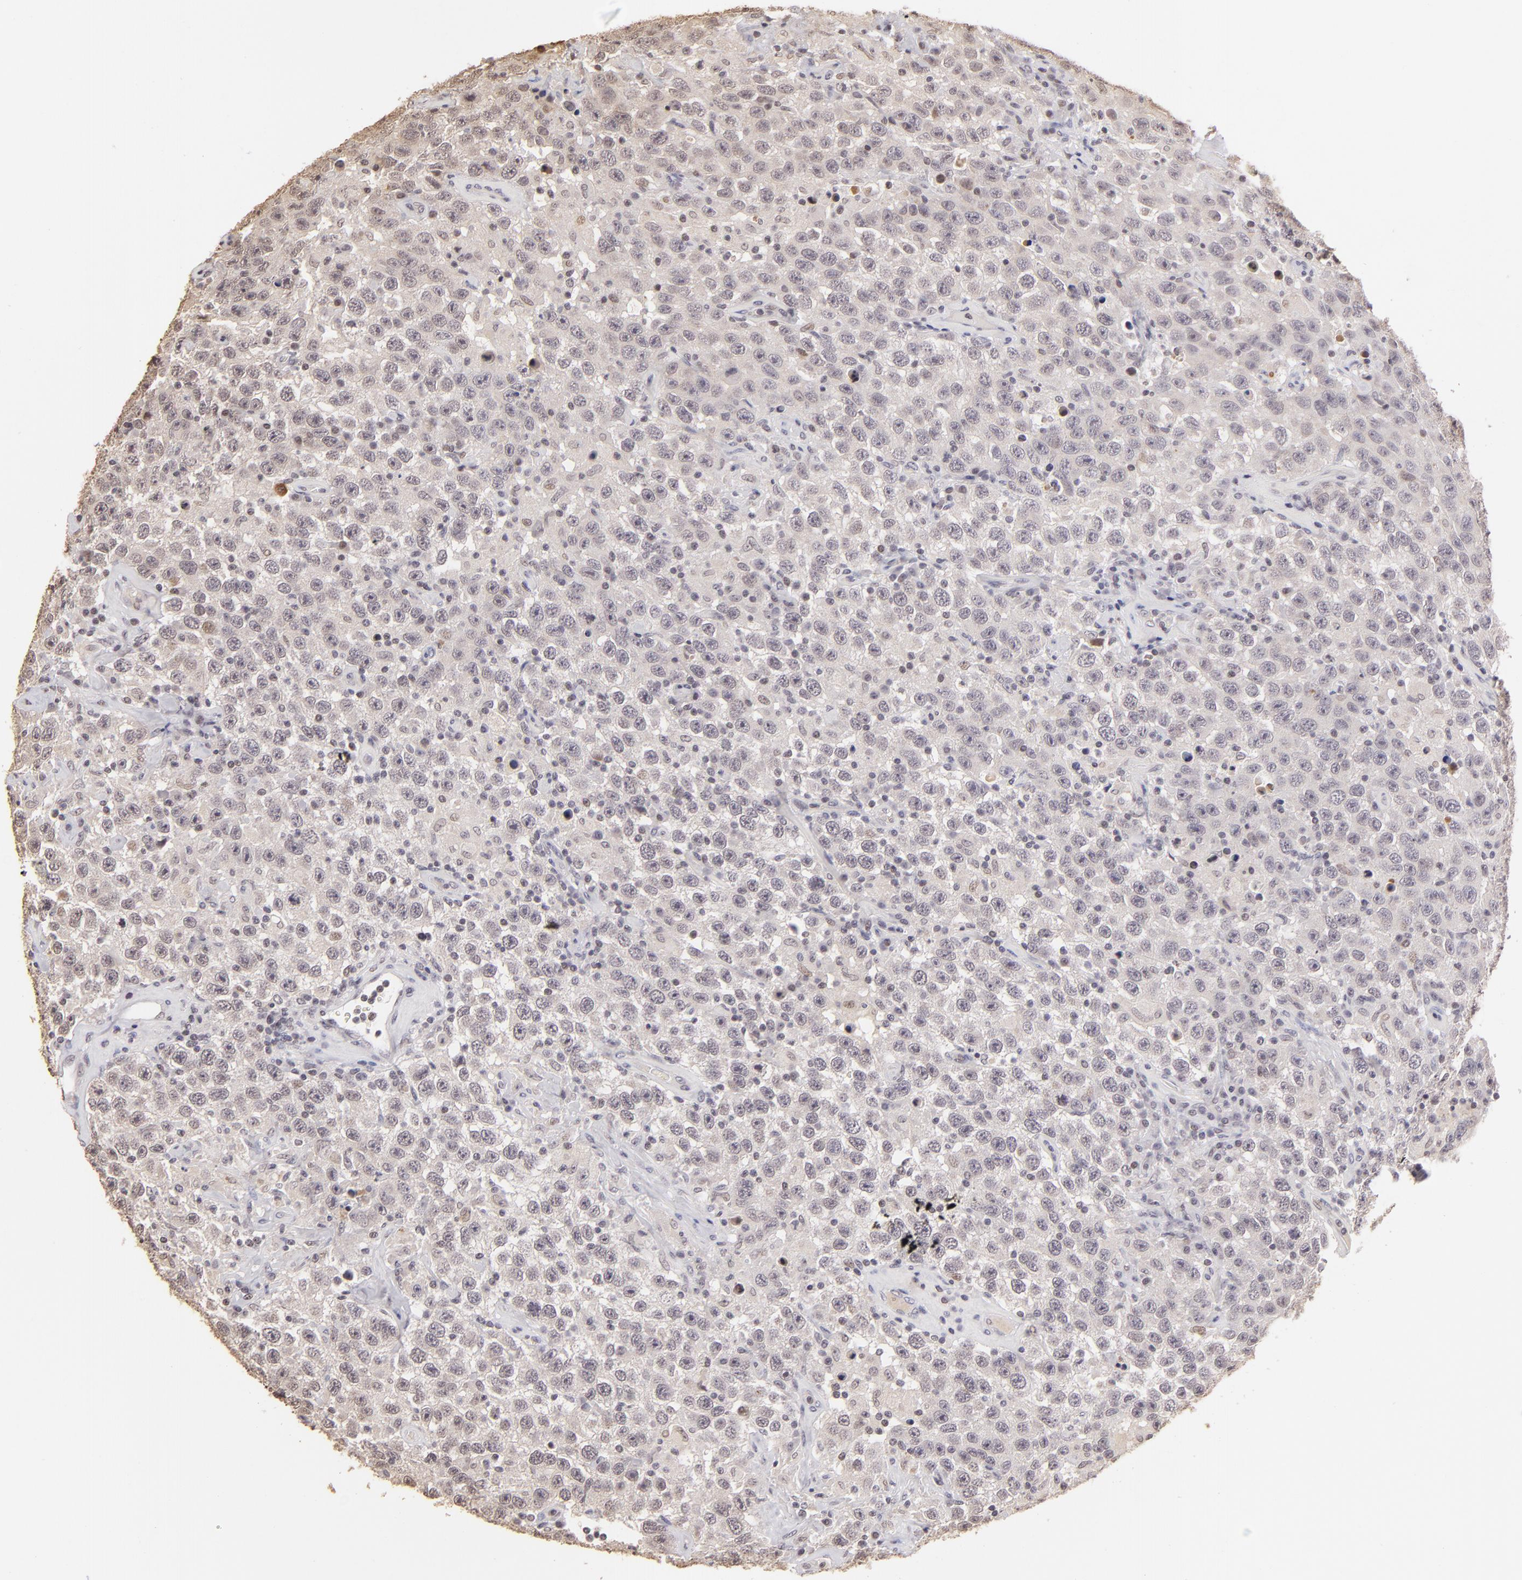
{"staining": {"intensity": "weak", "quantity": "<25%", "location": "nuclear"}, "tissue": "testis cancer", "cell_type": "Tumor cells", "image_type": "cancer", "snomed": [{"axis": "morphology", "description": "Seminoma, NOS"}, {"axis": "topography", "description": "Testis"}], "caption": "This micrograph is of testis seminoma stained with IHC to label a protein in brown with the nuclei are counter-stained blue. There is no positivity in tumor cells.", "gene": "RARB", "patient": {"sex": "male", "age": 41}}